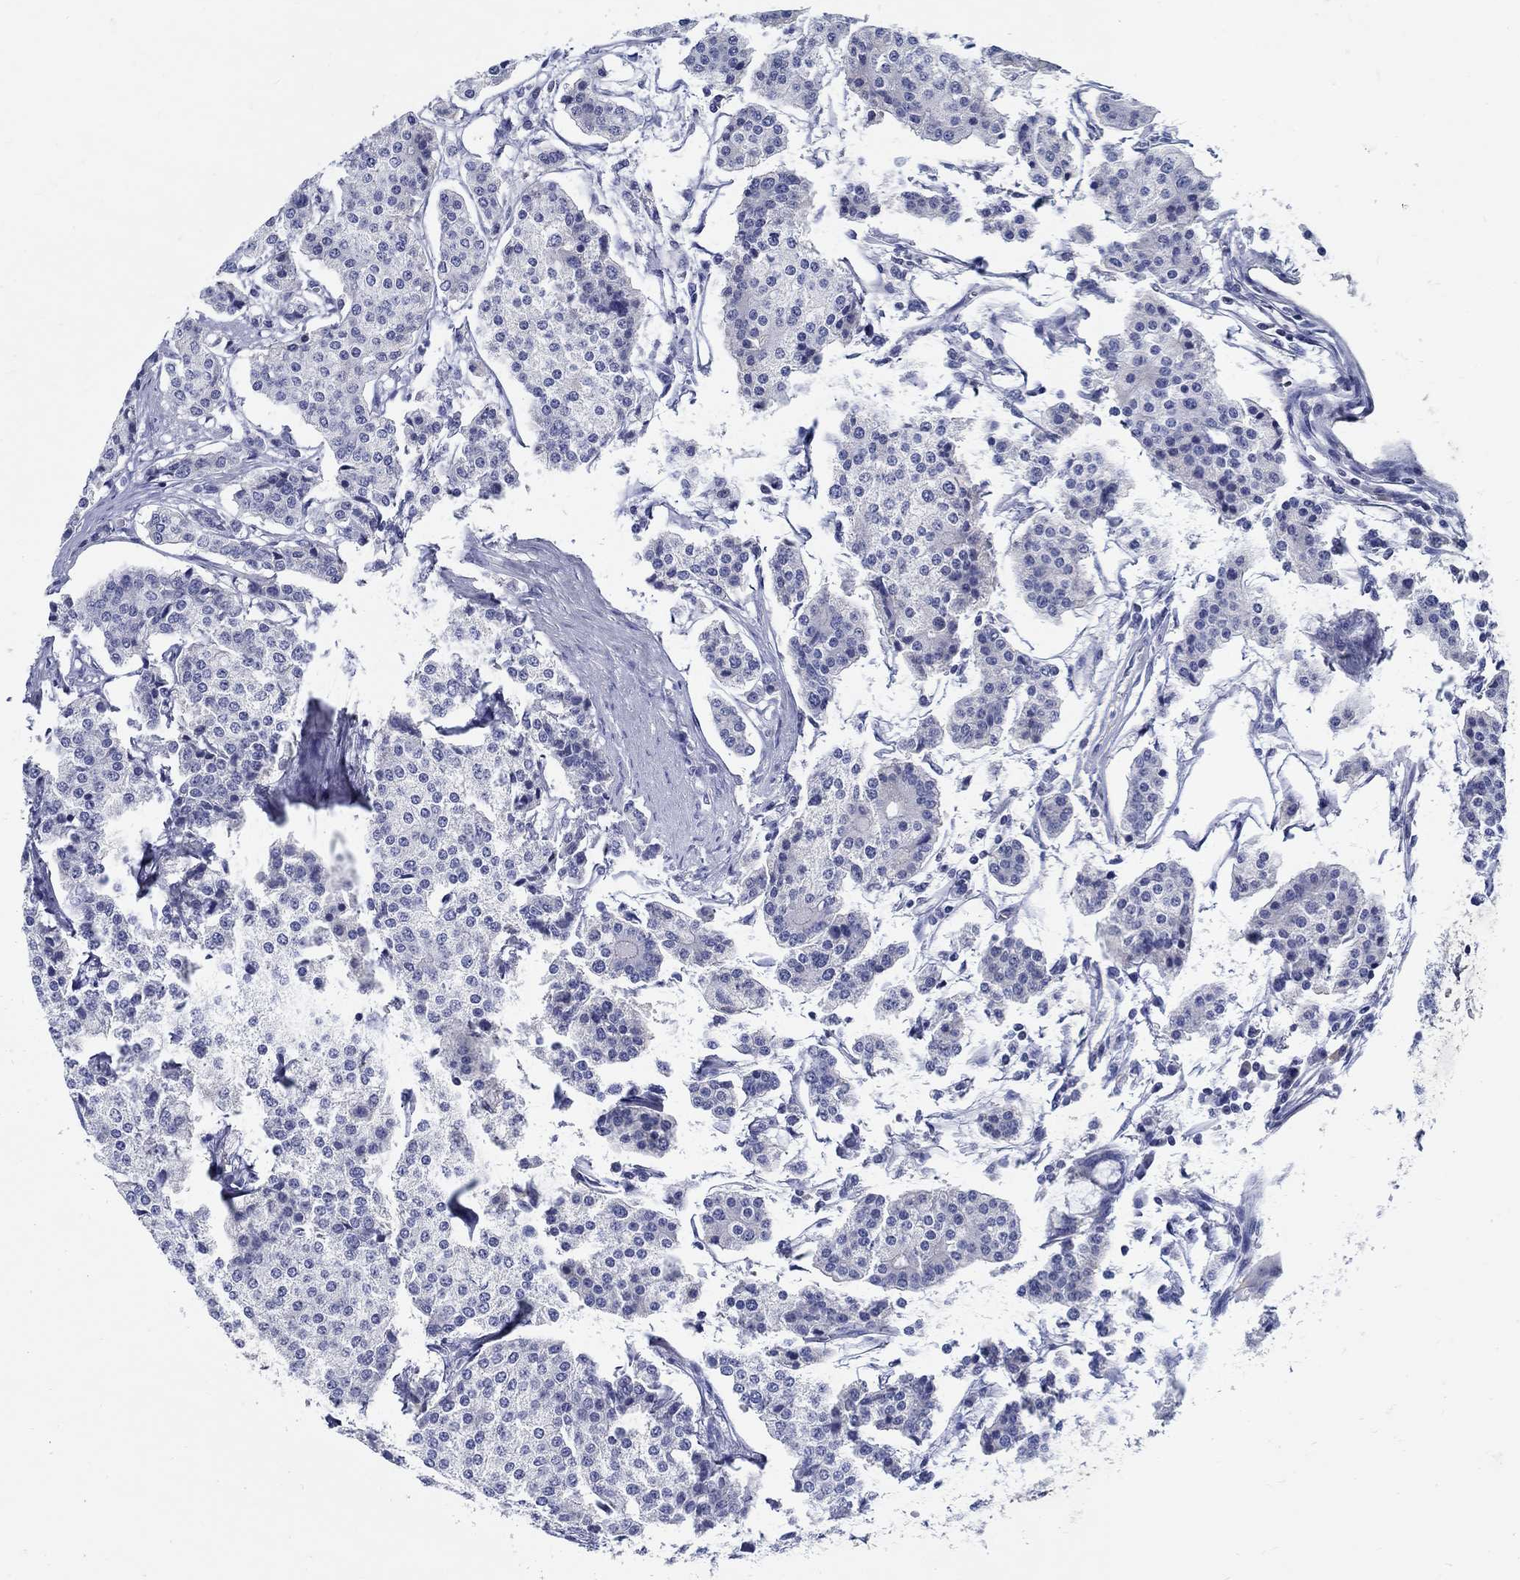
{"staining": {"intensity": "negative", "quantity": "none", "location": "none"}, "tissue": "carcinoid", "cell_type": "Tumor cells", "image_type": "cancer", "snomed": [{"axis": "morphology", "description": "Carcinoid, malignant, NOS"}, {"axis": "topography", "description": "Small intestine"}], "caption": "Tumor cells are negative for protein expression in human carcinoid.", "gene": "CRYGD", "patient": {"sex": "female", "age": 65}}